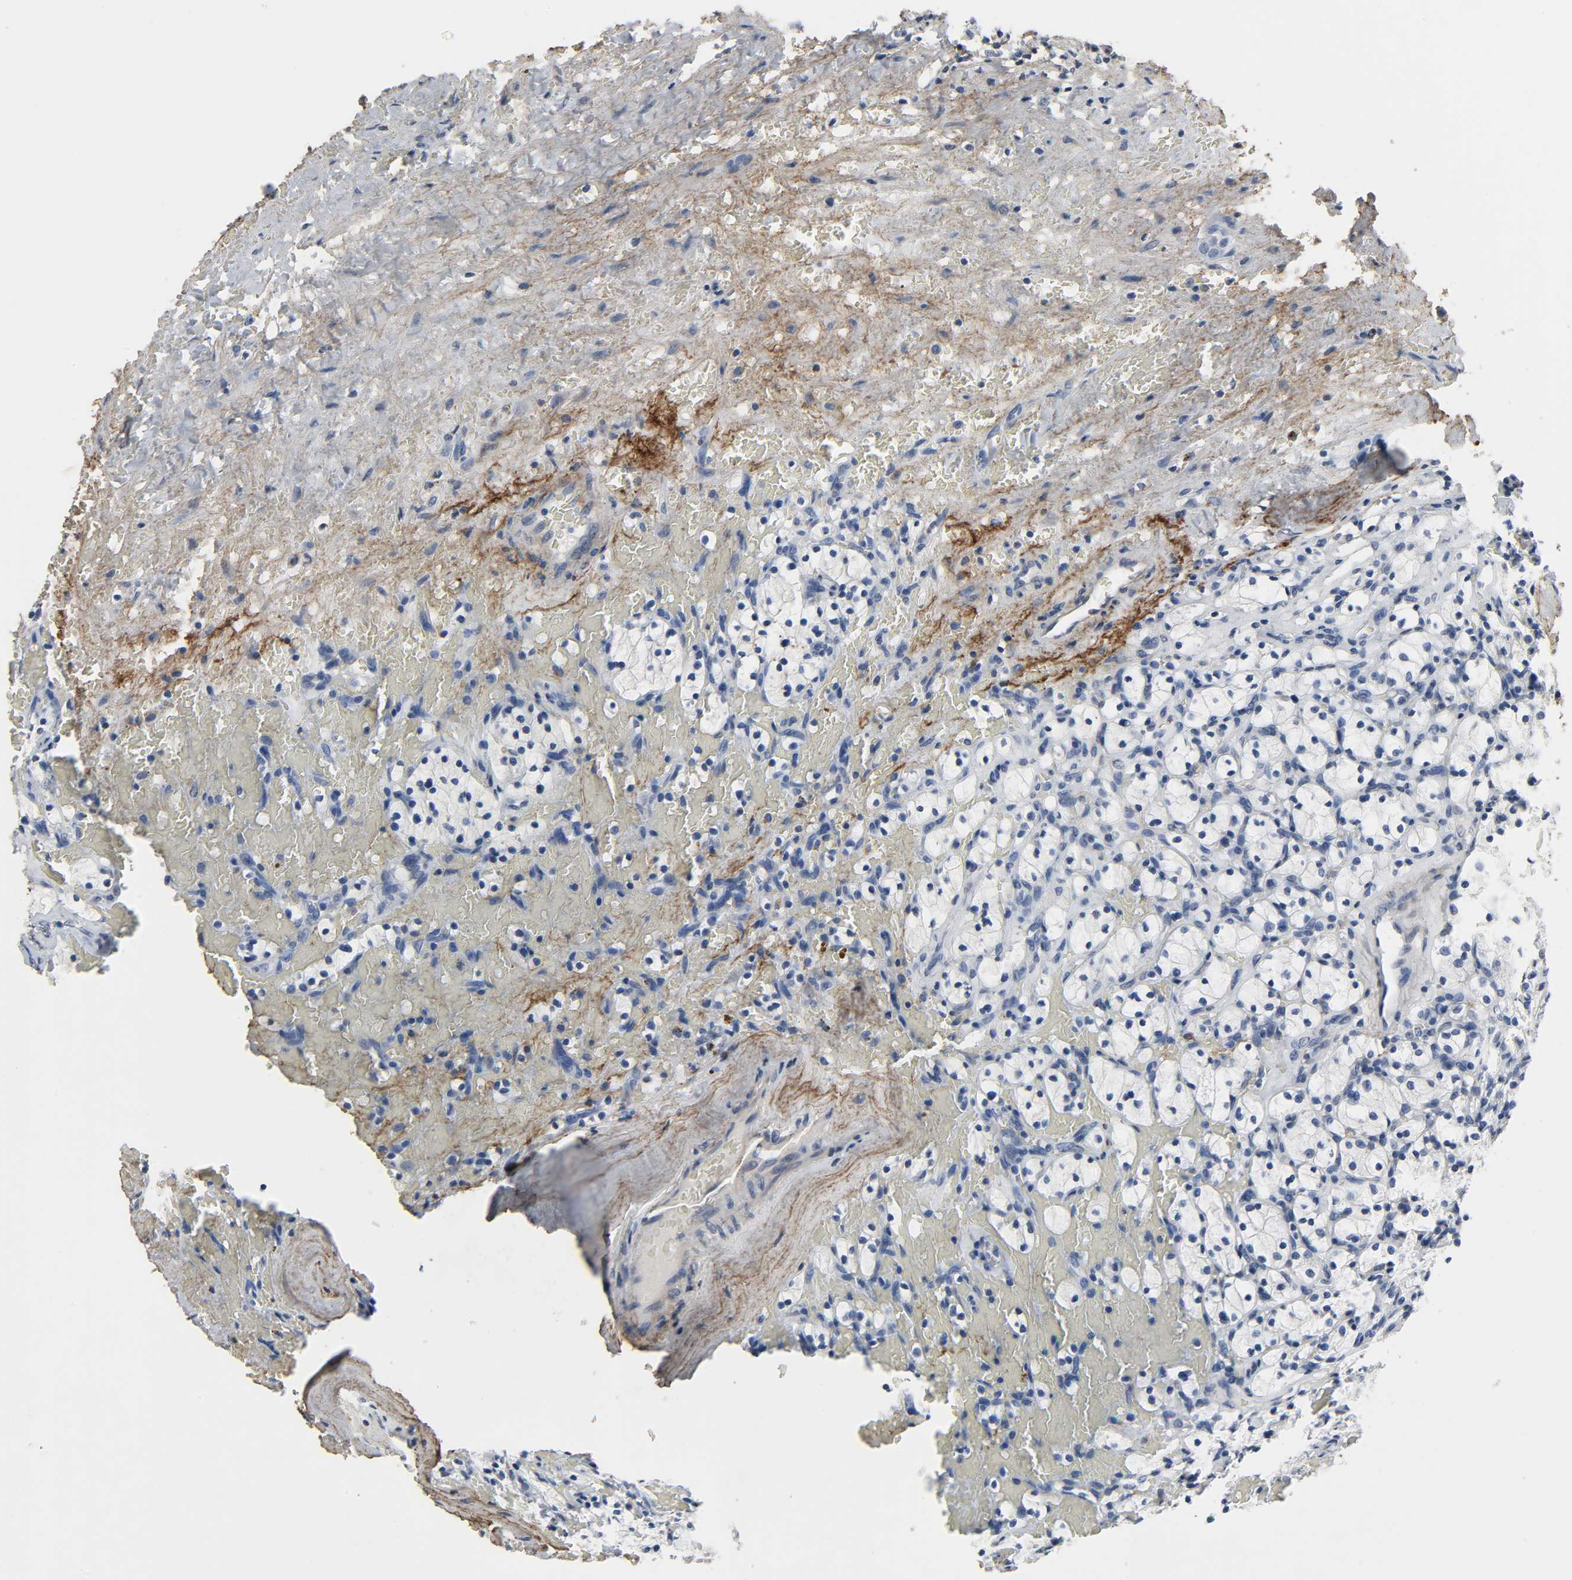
{"staining": {"intensity": "negative", "quantity": "none", "location": "none"}, "tissue": "renal cancer", "cell_type": "Tumor cells", "image_type": "cancer", "snomed": [{"axis": "morphology", "description": "Adenocarcinoma, NOS"}, {"axis": "topography", "description": "Kidney"}], "caption": "Immunohistochemistry histopathology image of adenocarcinoma (renal) stained for a protein (brown), which demonstrates no expression in tumor cells.", "gene": "FBLN5", "patient": {"sex": "female", "age": 83}}